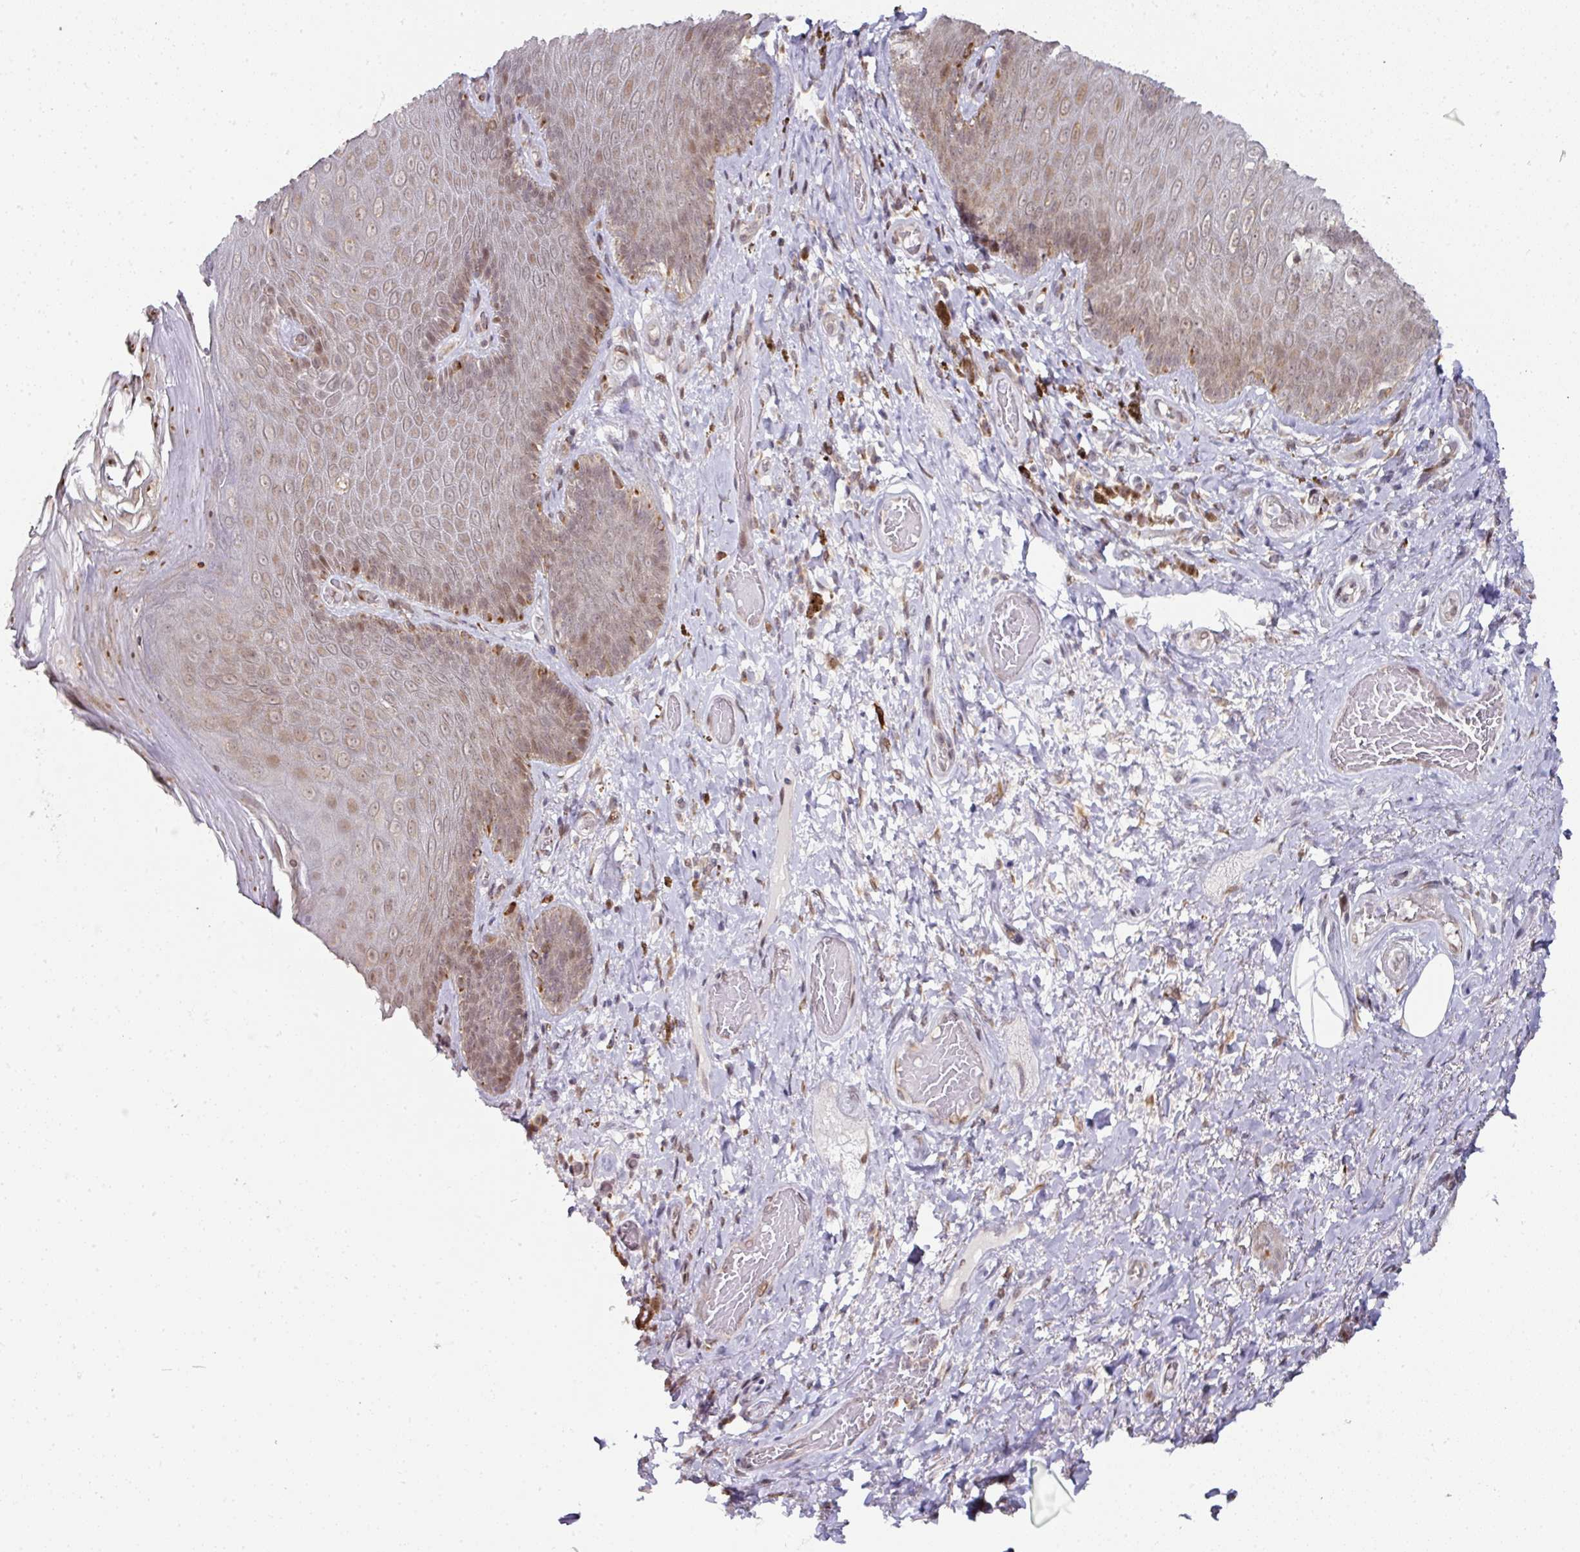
{"staining": {"intensity": "moderate", "quantity": "25%-75%", "location": "nuclear"}, "tissue": "skin", "cell_type": "Epidermal cells", "image_type": "normal", "snomed": [{"axis": "morphology", "description": "Normal tissue, NOS"}, {"axis": "topography", "description": "Anal"}, {"axis": "topography", "description": "Peripheral nerve tissue"}], "caption": "The micrograph exhibits staining of unremarkable skin, revealing moderate nuclear protein expression (brown color) within epidermal cells.", "gene": "APOLD1", "patient": {"sex": "male", "age": 53}}